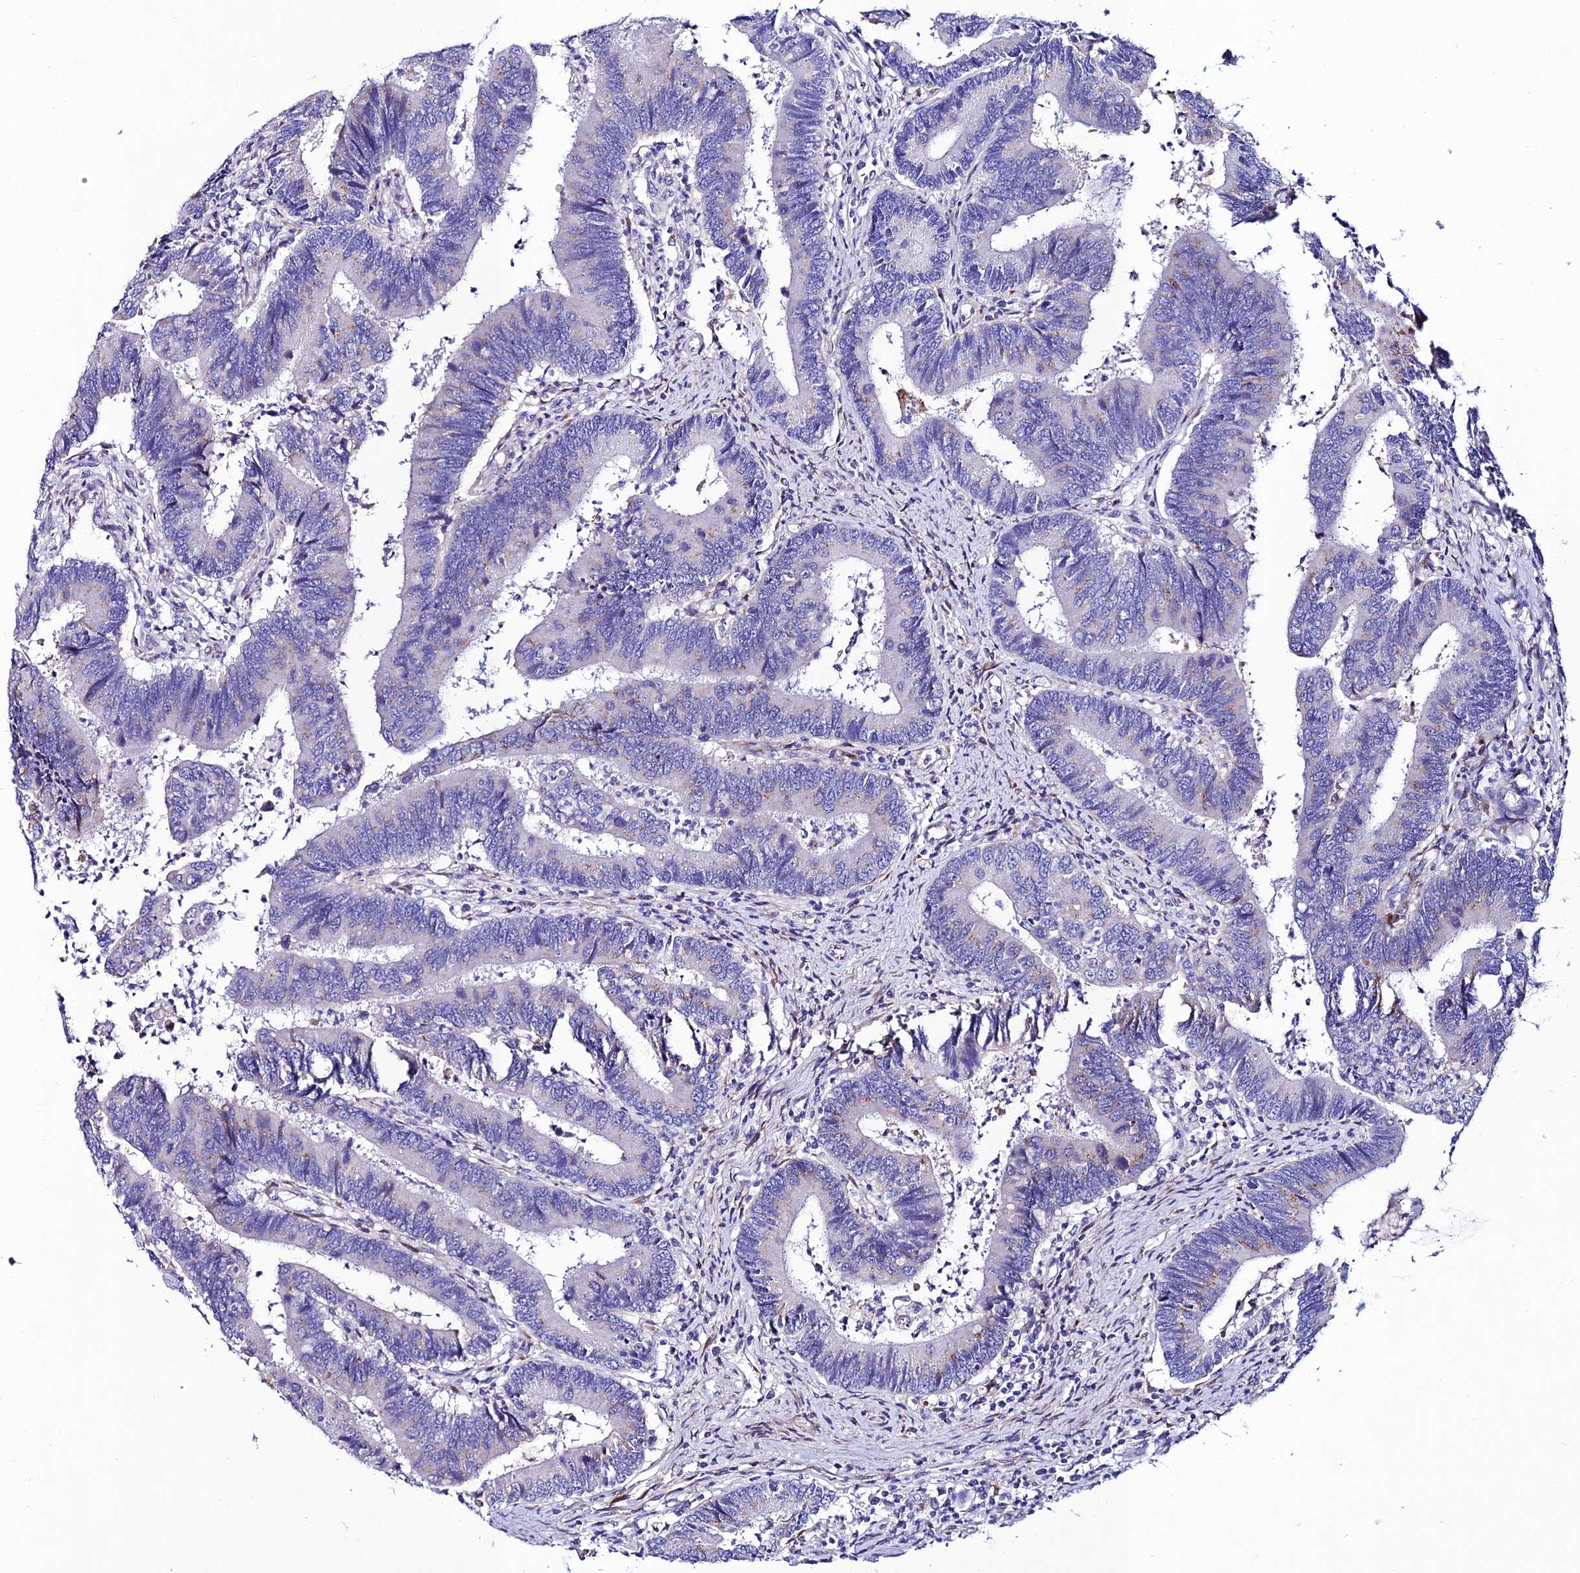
{"staining": {"intensity": "weak", "quantity": "<25%", "location": "cytoplasmic/membranous"}, "tissue": "colorectal cancer", "cell_type": "Tumor cells", "image_type": "cancer", "snomed": [{"axis": "morphology", "description": "Adenocarcinoma, NOS"}, {"axis": "topography", "description": "Colon"}], "caption": "Immunohistochemistry (IHC) micrograph of human adenocarcinoma (colorectal) stained for a protein (brown), which demonstrates no staining in tumor cells.", "gene": "OR51Q1", "patient": {"sex": "female", "age": 67}}